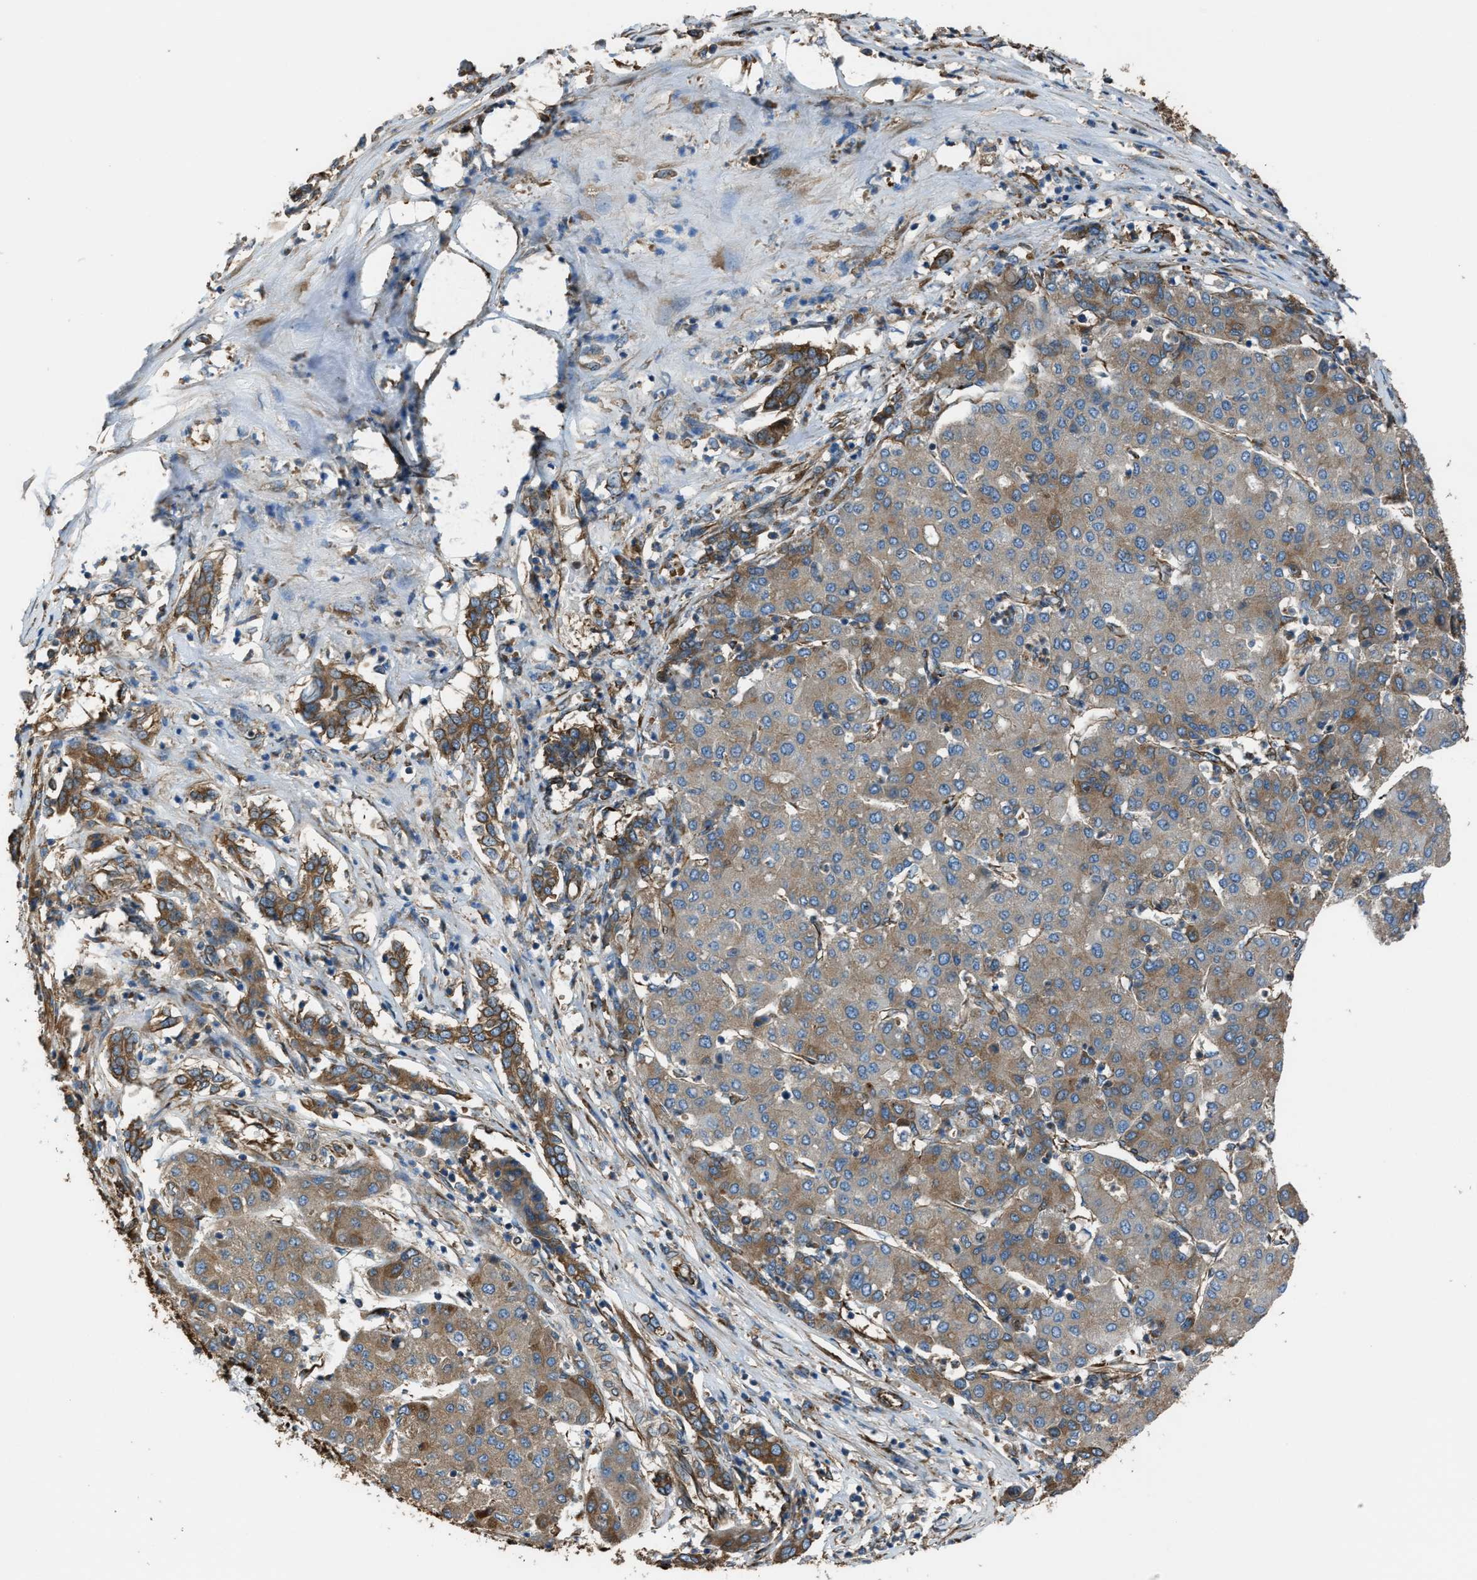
{"staining": {"intensity": "moderate", "quantity": ">75%", "location": "cytoplasmic/membranous"}, "tissue": "liver cancer", "cell_type": "Tumor cells", "image_type": "cancer", "snomed": [{"axis": "morphology", "description": "Carcinoma, Hepatocellular, NOS"}, {"axis": "topography", "description": "Liver"}], "caption": "A micrograph showing moderate cytoplasmic/membranous positivity in approximately >75% of tumor cells in liver cancer, as visualized by brown immunohistochemical staining.", "gene": "TRPC1", "patient": {"sex": "male", "age": 65}}